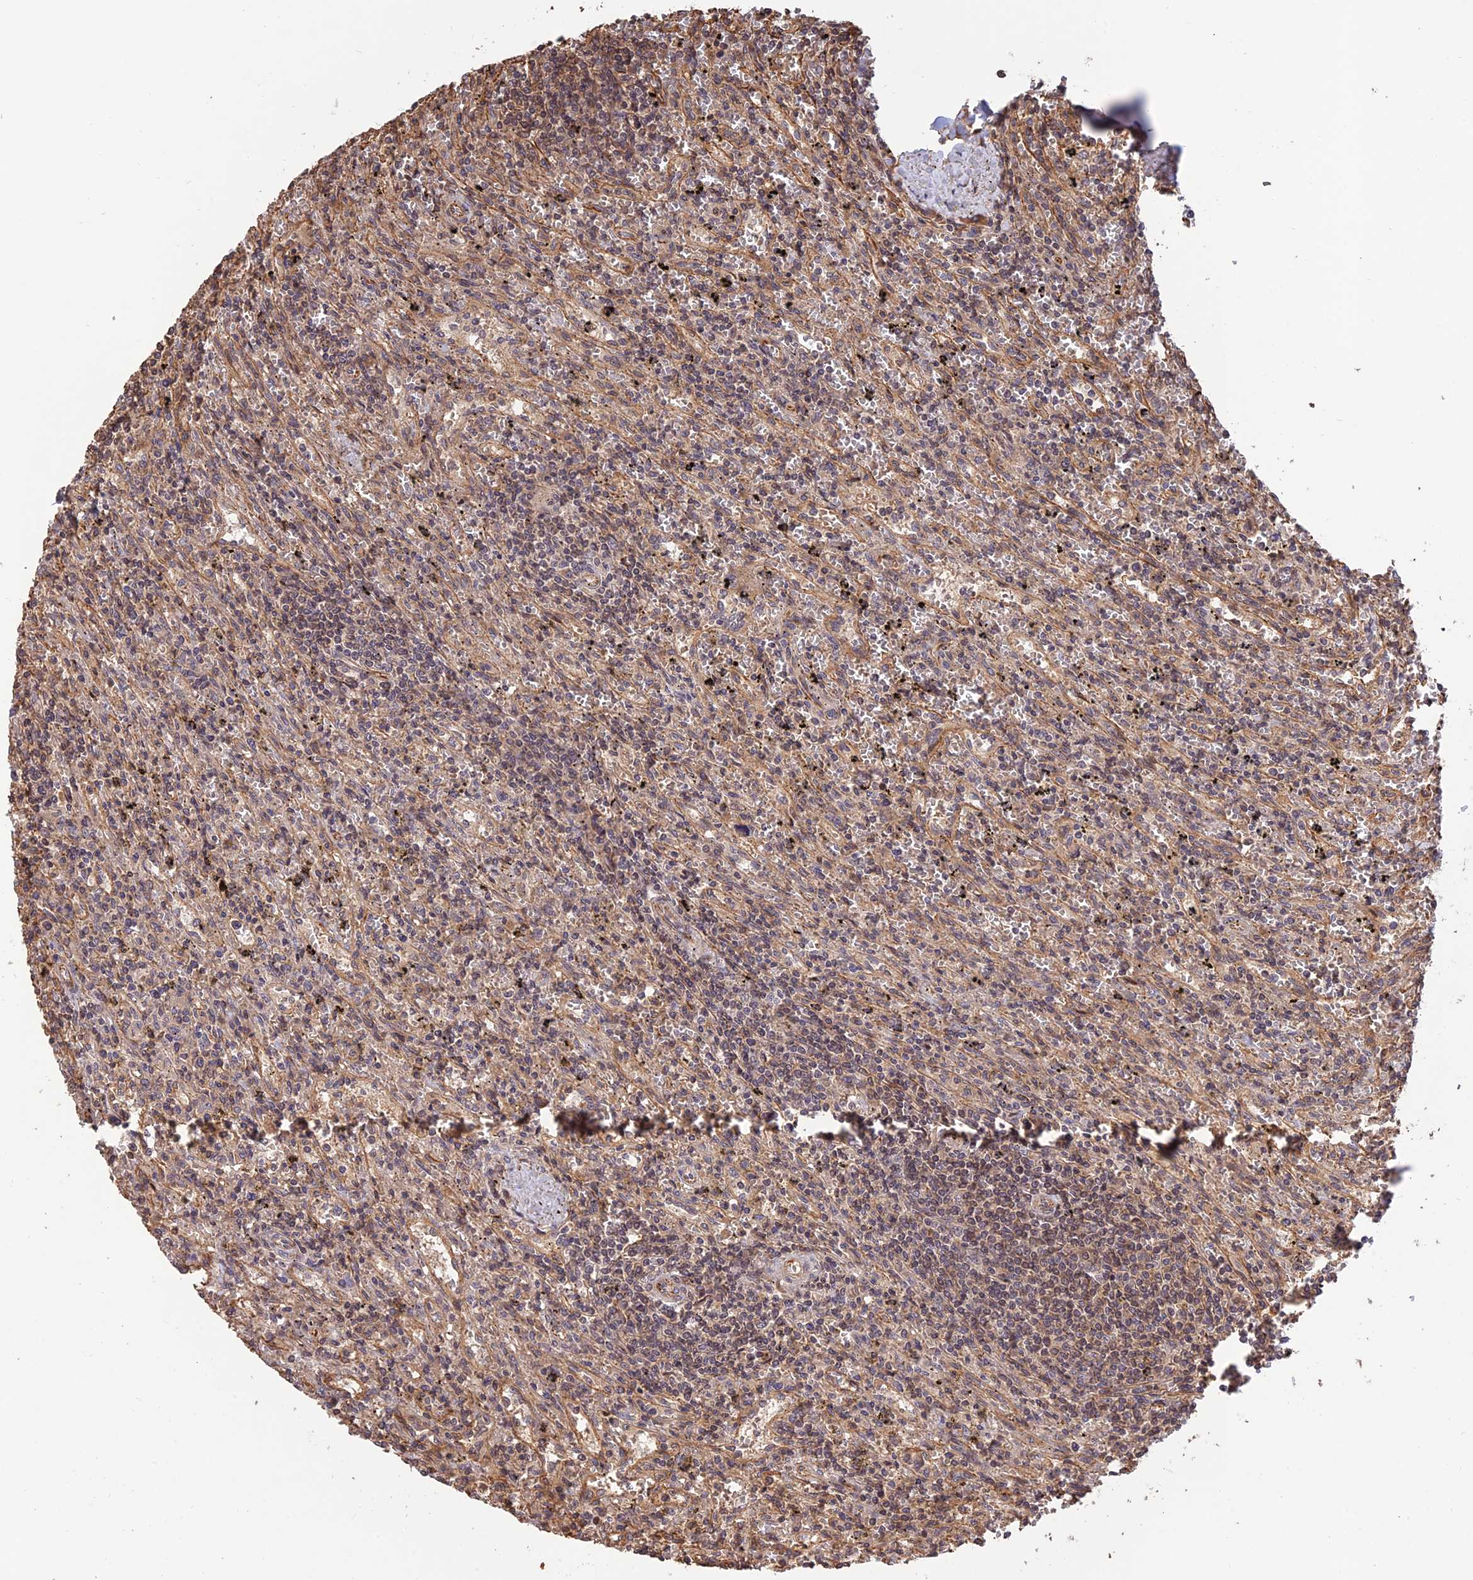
{"staining": {"intensity": "weak", "quantity": "25%-75%", "location": "cytoplasmic/membranous"}, "tissue": "lymphoma", "cell_type": "Tumor cells", "image_type": "cancer", "snomed": [{"axis": "morphology", "description": "Malignant lymphoma, non-Hodgkin's type, Low grade"}, {"axis": "topography", "description": "Spleen"}], "caption": "Brown immunohistochemical staining in human malignant lymphoma, non-Hodgkin's type (low-grade) shows weak cytoplasmic/membranous staining in about 25%-75% of tumor cells. Using DAB (brown) and hematoxylin (blue) stains, captured at high magnification using brightfield microscopy.", "gene": "CREBL2", "patient": {"sex": "male", "age": 76}}